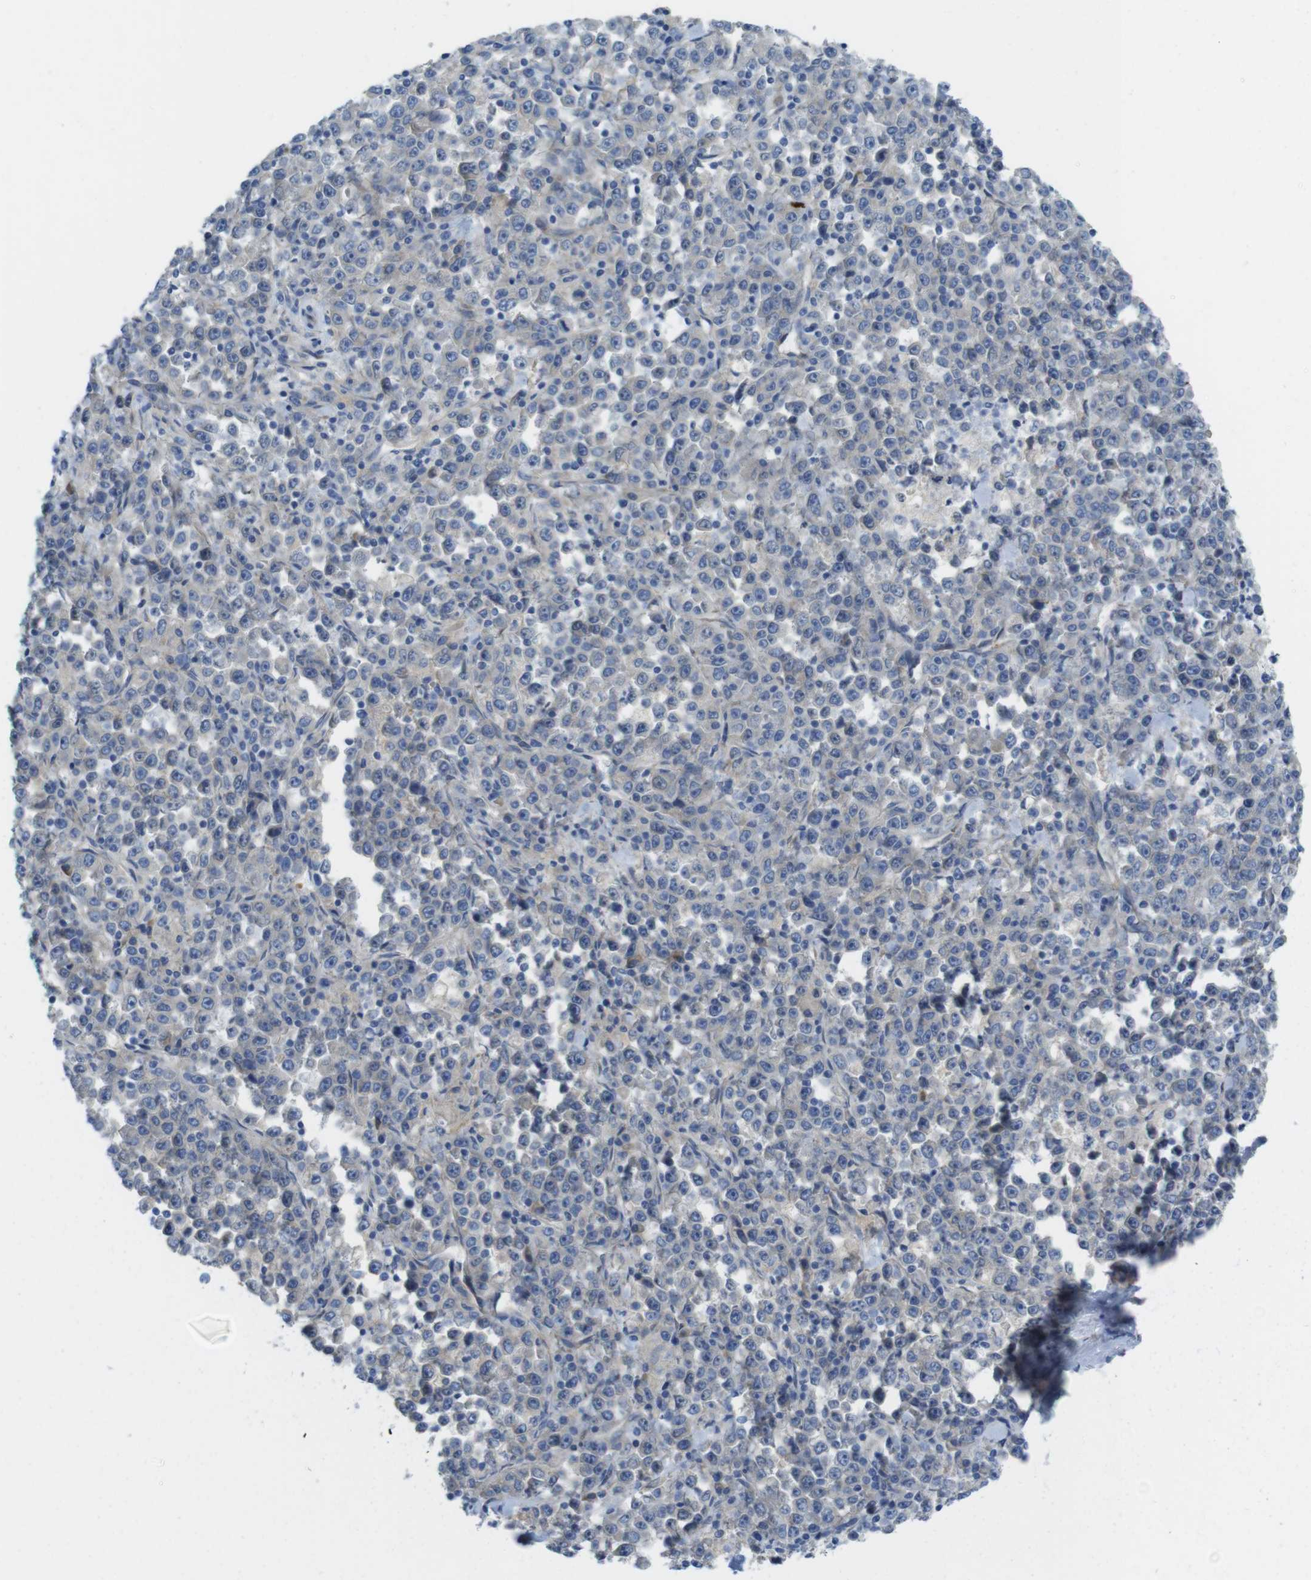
{"staining": {"intensity": "negative", "quantity": "none", "location": "none"}, "tissue": "stomach cancer", "cell_type": "Tumor cells", "image_type": "cancer", "snomed": [{"axis": "morphology", "description": "Normal tissue, NOS"}, {"axis": "morphology", "description": "Adenocarcinoma, NOS"}, {"axis": "topography", "description": "Stomach, upper"}, {"axis": "topography", "description": "Stomach"}], "caption": "The image demonstrates no significant positivity in tumor cells of stomach cancer.", "gene": "TMEM234", "patient": {"sex": "male", "age": 59}}